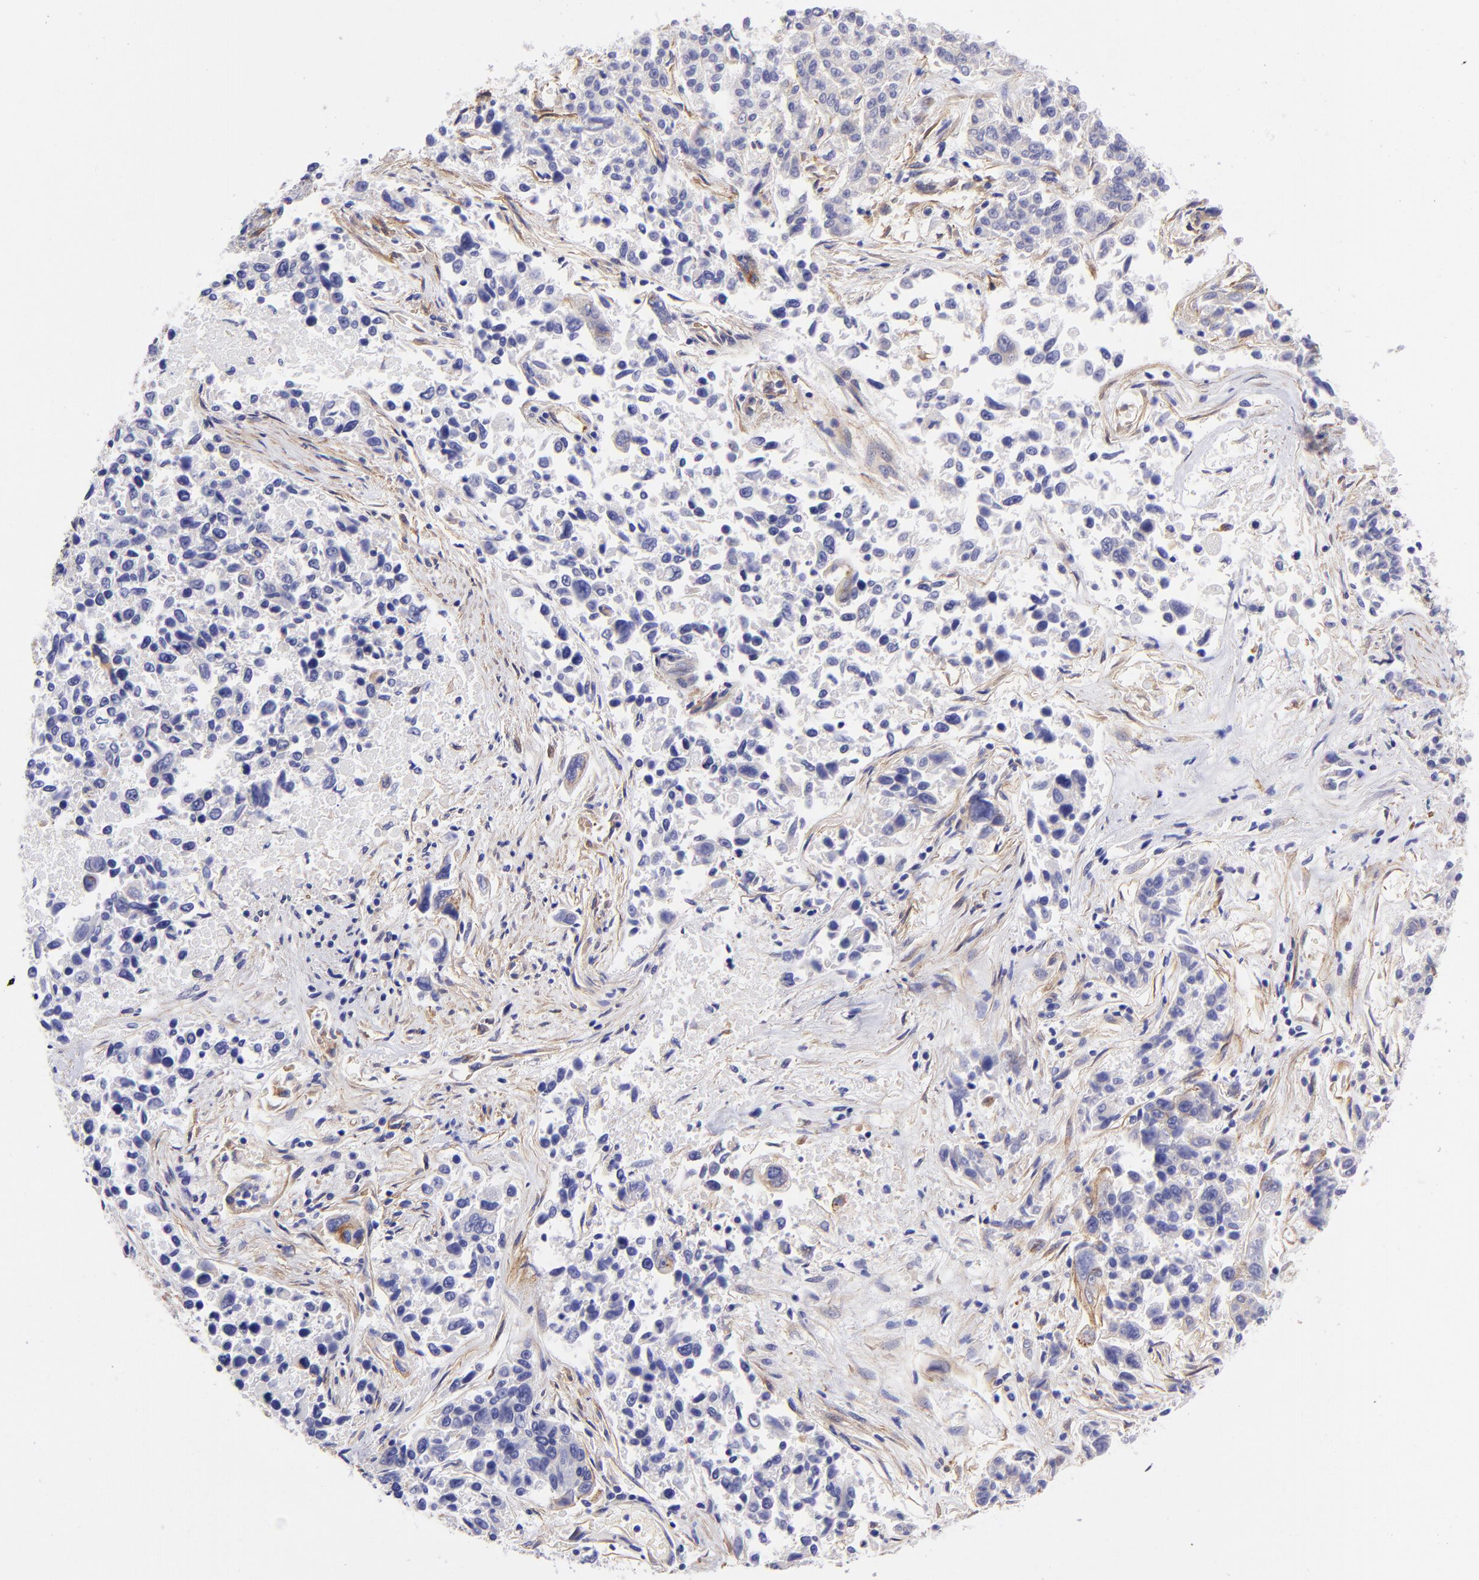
{"staining": {"intensity": "weak", "quantity": "<25%", "location": "cytoplasmic/membranous"}, "tissue": "lung cancer", "cell_type": "Tumor cells", "image_type": "cancer", "snomed": [{"axis": "morphology", "description": "Adenocarcinoma, NOS"}, {"axis": "topography", "description": "Lung"}], "caption": "This image is of lung cancer stained with IHC to label a protein in brown with the nuclei are counter-stained blue. There is no staining in tumor cells.", "gene": "PPFIBP1", "patient": {"sex": "male", "age": 84}}